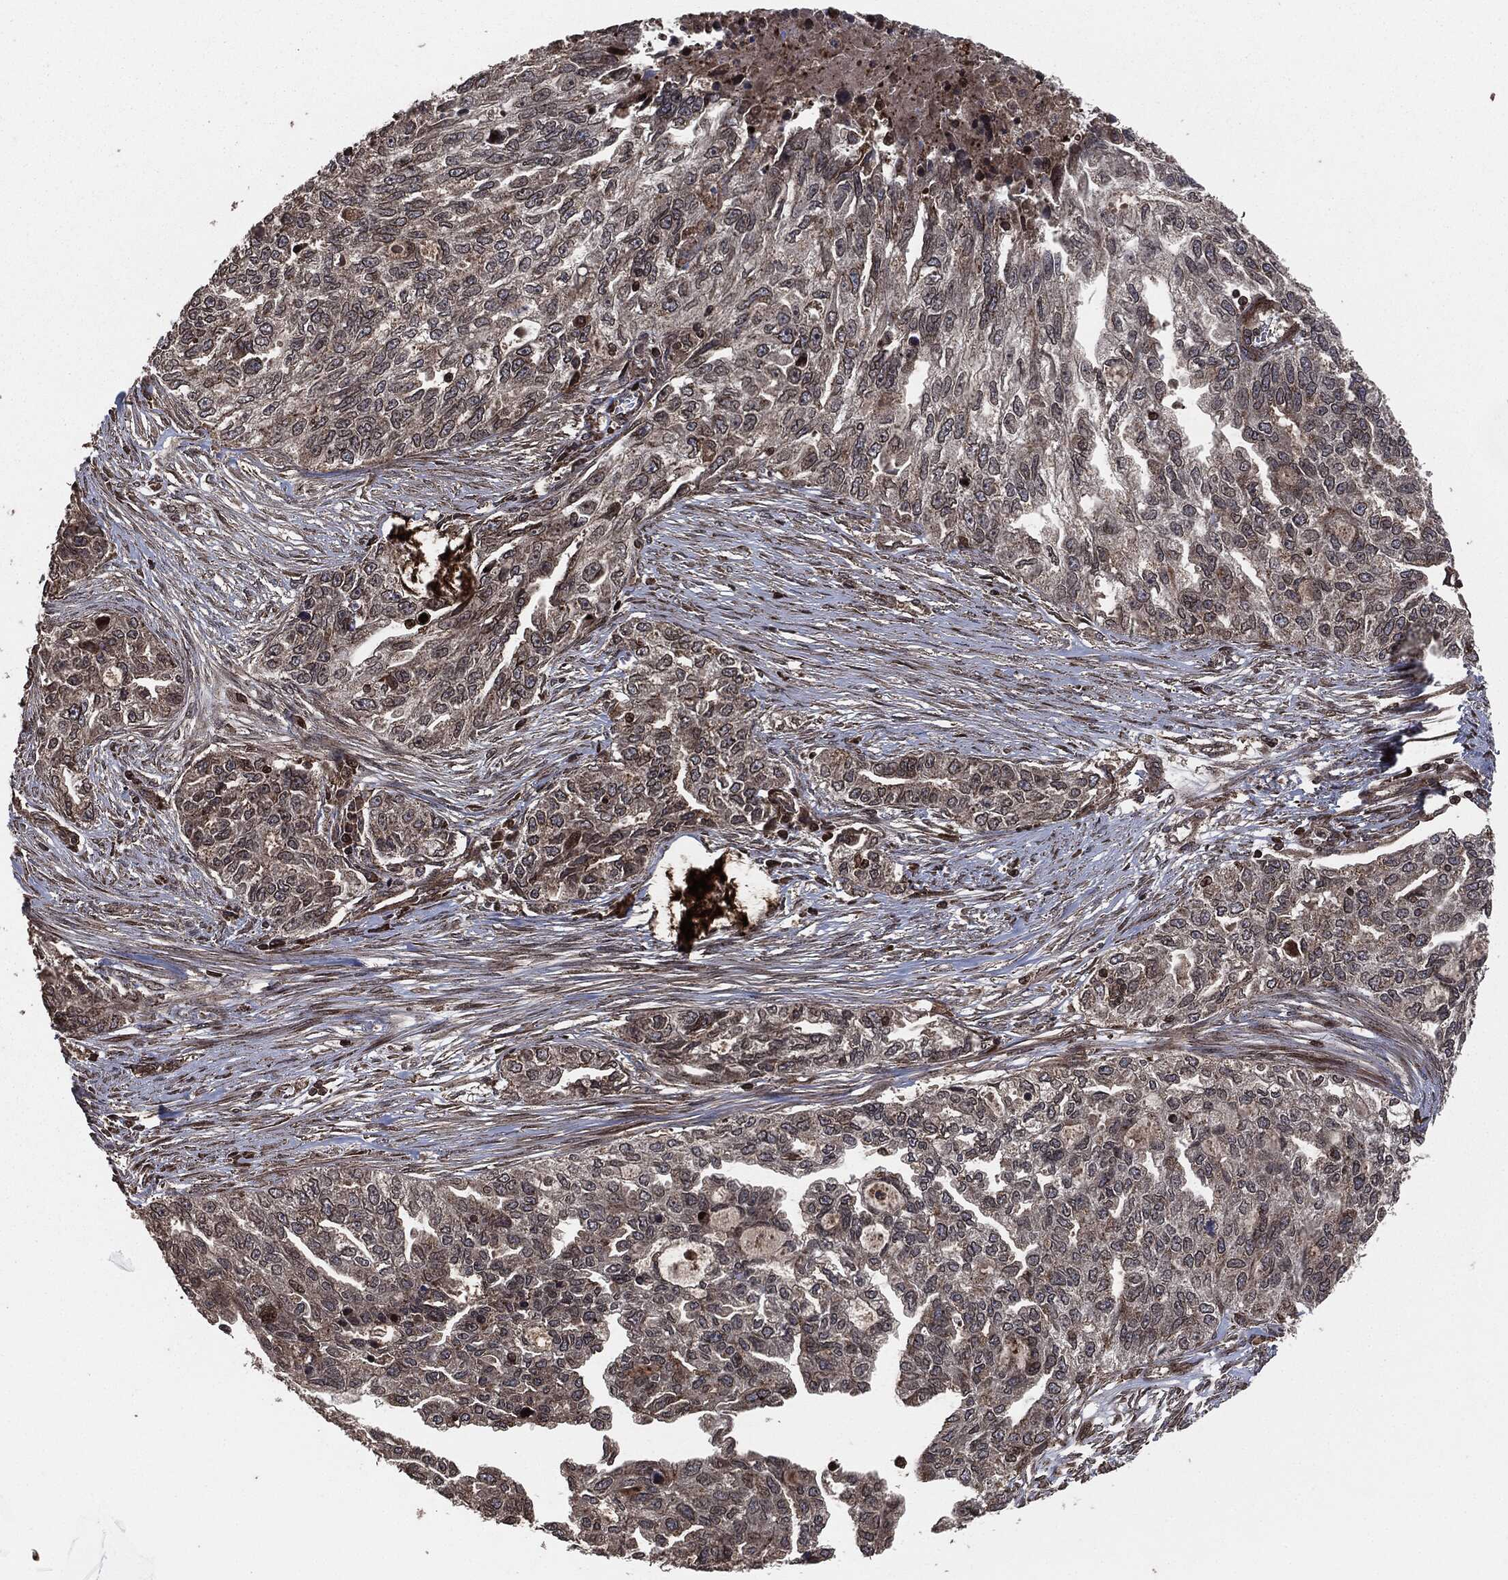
{"staining": {"intensity": "moderate", "quantity": "25%-75%", "location": "cytoplasmic/membranous"}, "tissue": "ovarian cancer", "cell_type": "Tumor cells", "image_type": "cancer", "snomed": [{"axis": "morphology", "description": "Cystadenocarcinoma, serous, NOS"}, {"axis": "topography", "description": "Ovary"}], "caption": "Protein expression analysis of ovarian cancer exhibits moderate cytoplasmic/membranous staining in about 25%-75% of tumor cells. (IHC, brightfield microscopy, high magnification).", "gene": "IFIT1", "patient": {"sex": "female", "age": 51}}